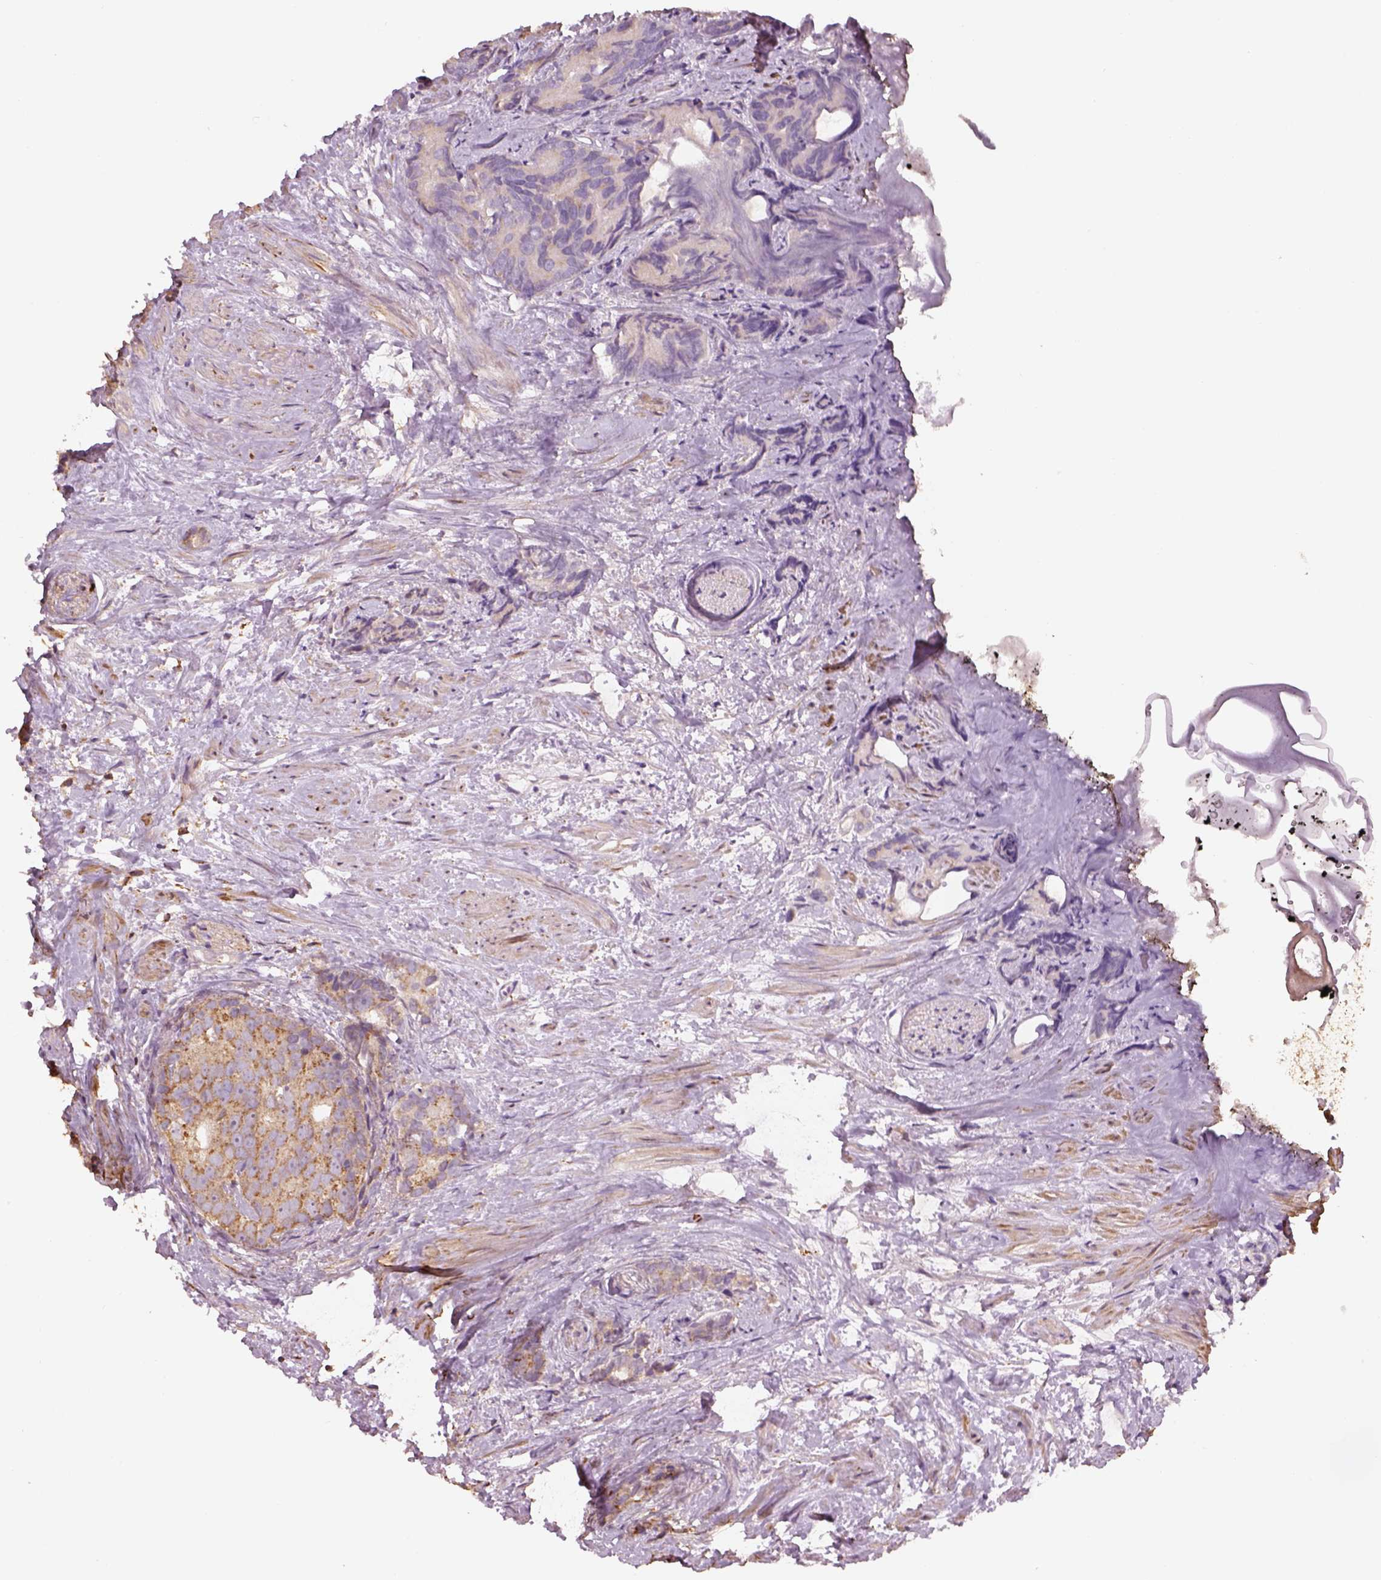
{"staining": {"intensity": "moderate", "quantity": ">75%", "location": "cytoplasmic/membranous"}, "tissue": "prostate cancer", "cell_type": "Tumor cells", "image_type": "cancer", "snomed": [{"axis": "morphology", "description": "Adenocarcinoma, High grade"}, {"axis": "topography", "description": "Prostate"}], "caption": "High-grade adenocarcinoma (prostate) stained with DAB immunohistochemistry displays medium levels of moderate cytoplasmic/membranous expression in about >75% of tumor cells.", "gene": "AP1B1", "patient": {"sex": "male", "age": 90}}